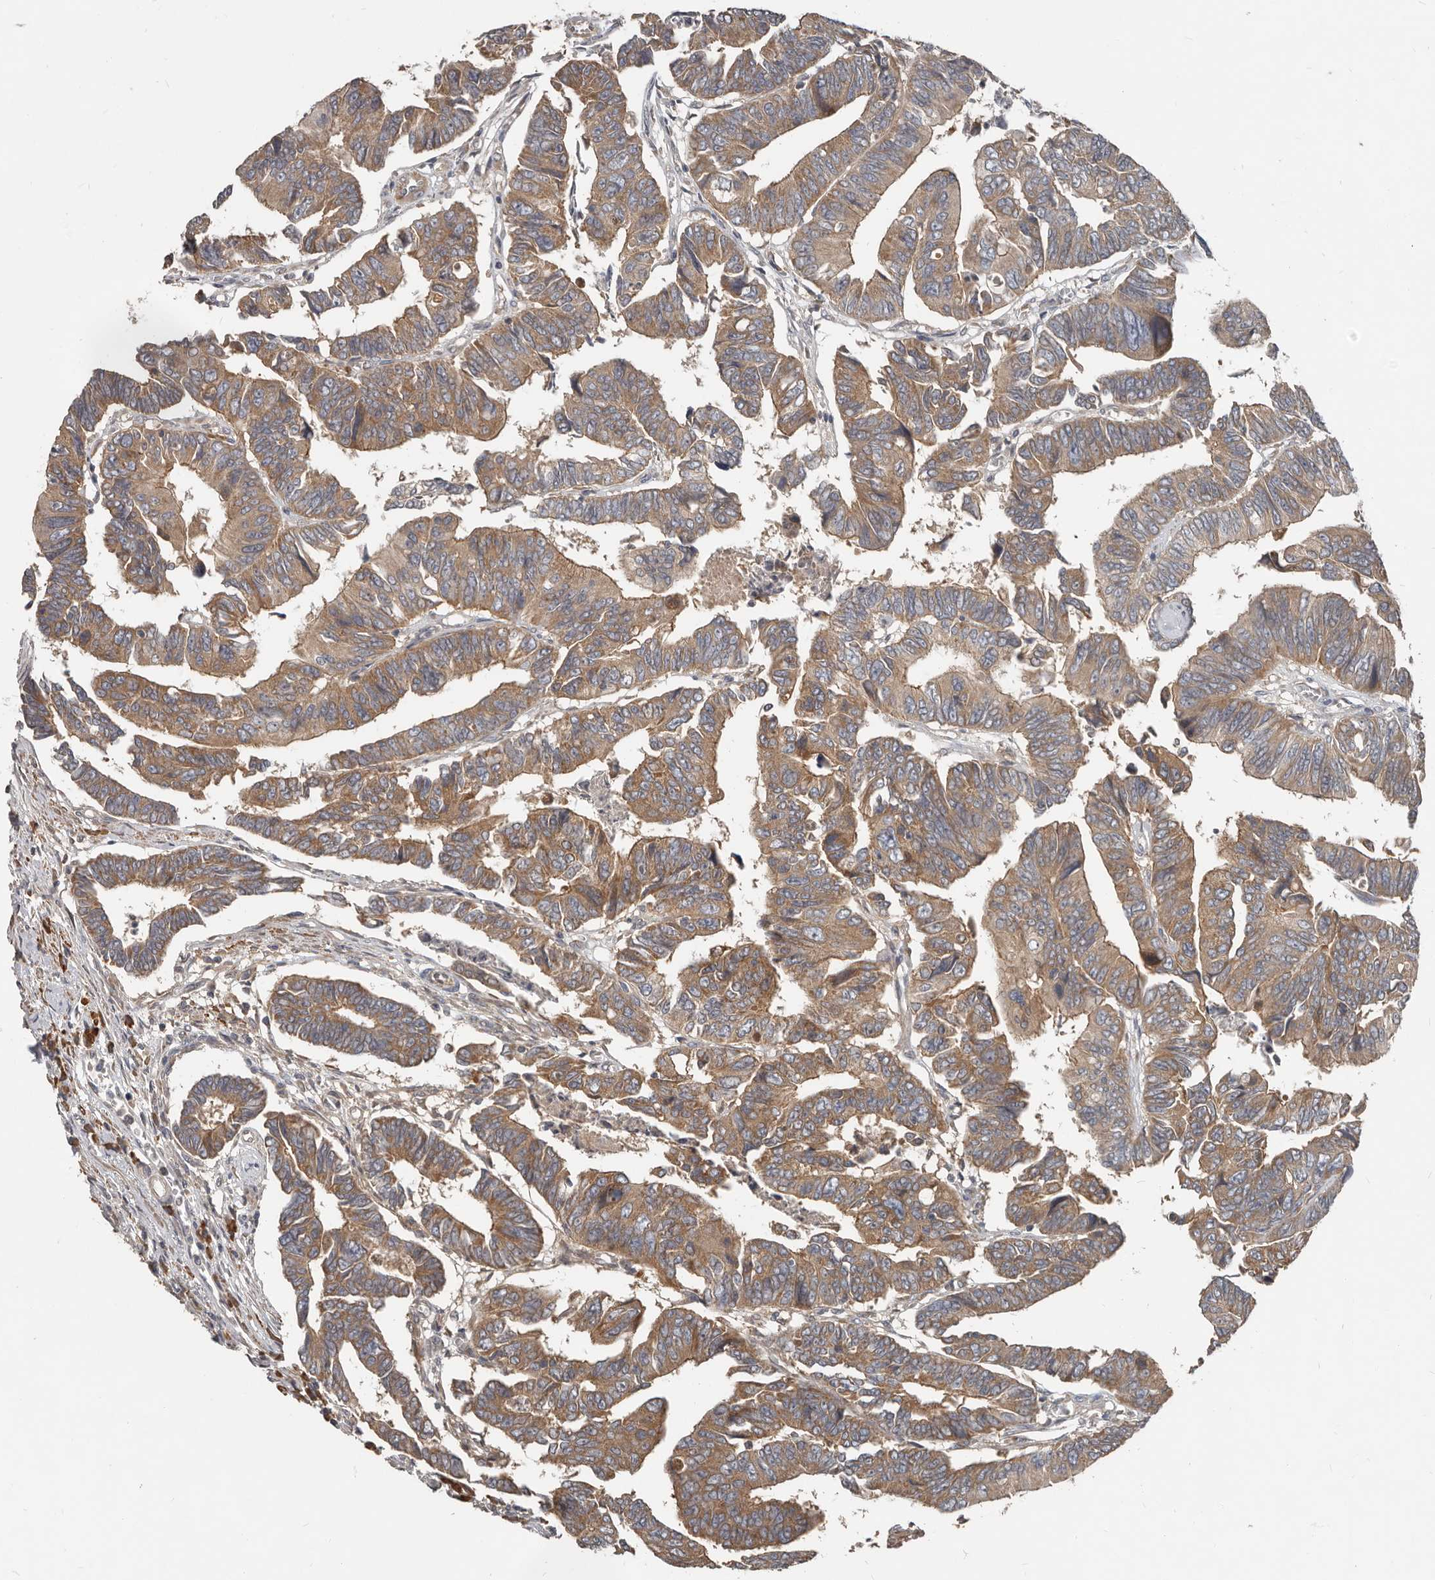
{"staining": {"intensity": "moderate", "quantity": ">75%", "location": "cytoplasmic/membranous"}, "tissue": "colorectal cancer", "cell_type": "Tumor cells", "image_type": "cancer", "snomed": [{"axis": "morphology", "description": "Adenocarcinoma, NOS"}, {"axis": "topography", "description": "Rectum"}], "caption": "Colorectal cancer (adenocarcinoma) tissue exhibits moderate cytoplasmic/membranous positivity in about >75% of tumor cells Nuclei are stained in blue.", "gene": "AKNAD1", "patient": {"sex": "female", "age": 65}}